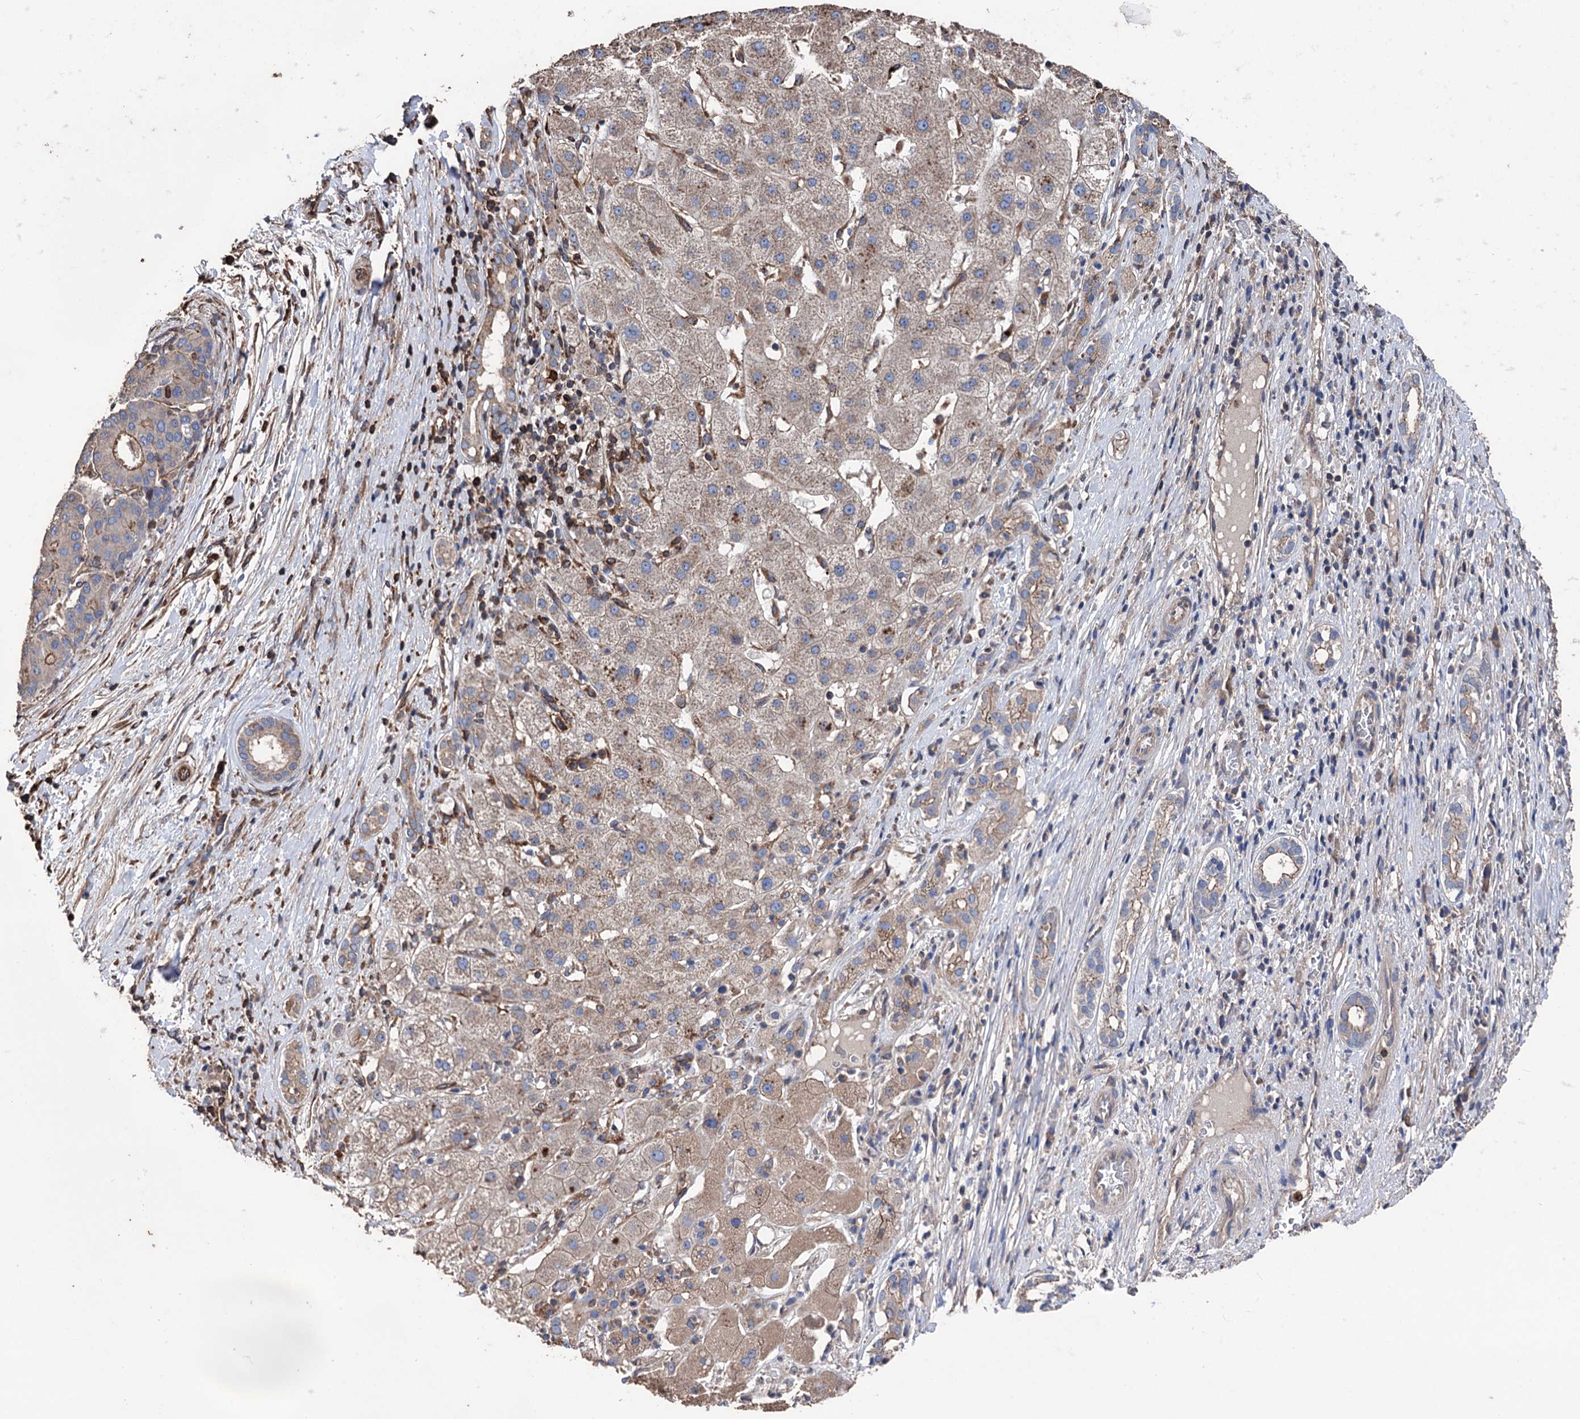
{"staining": {"intensity": "weak", "quantity": "<25%", "location": "cytoplasmic/membranous"}, "tissue": "liver cancer", "cell_type": "Tumor cells", "image_type": "cancer", "snomed": [{"axis": "morphology", "description": "Carcinoma, Hepatocellular, NOS"}, {"axis": "topography", "description": "Liver"}], "caption": "IHC of human hepatocellular carcinoma (liver) displays no positivity in tumor cells. Brightfield microscopy of IHC stained with DAB (3,3'-diaminobenzidine) (brown) and hematoxylin (blue), captured at high magnification.", "gene": "STING1", "patient": {"sex": "male", "age": 65}}